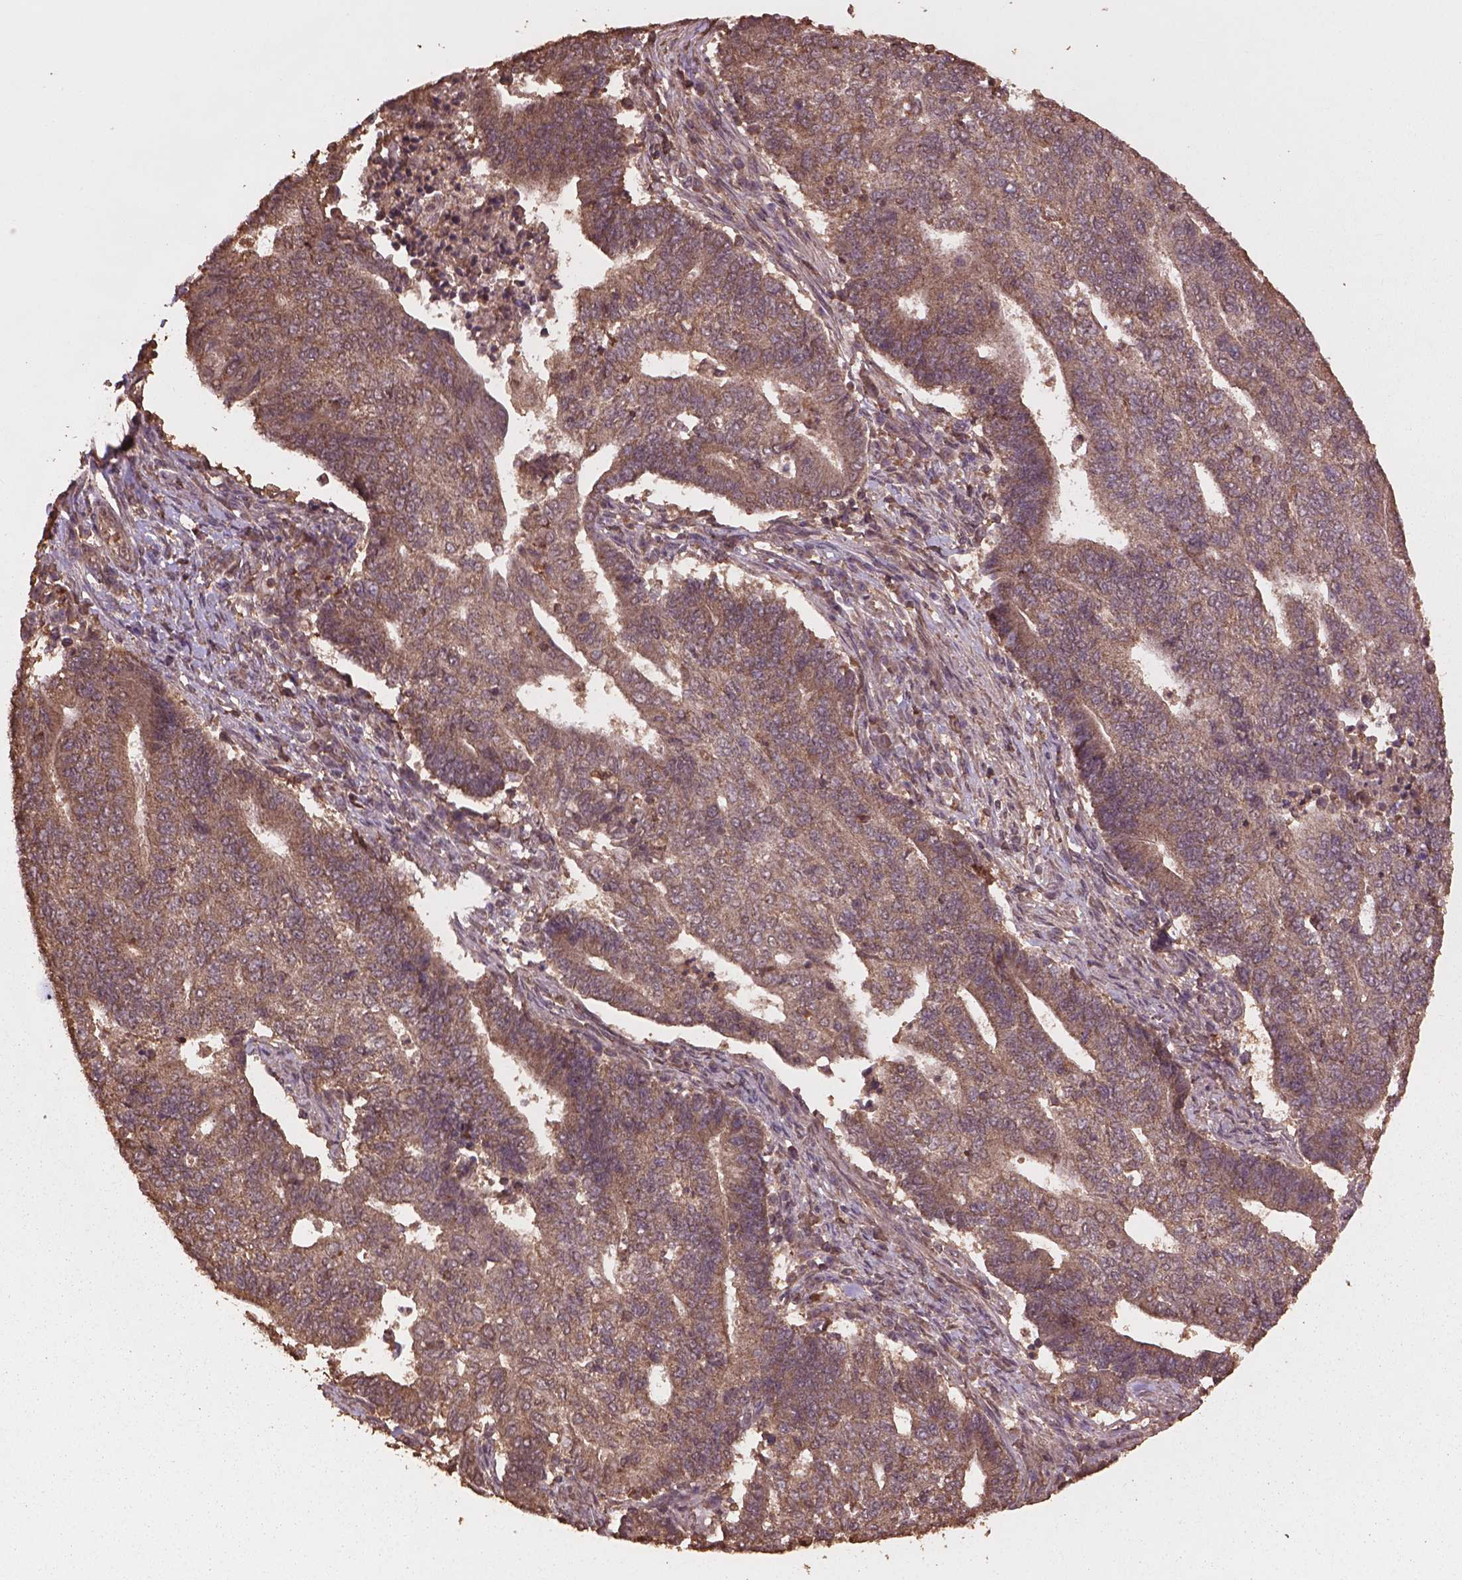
{"staining": {"intensity": "weak", "quantity": ">75%", "location": "cytoplasmic/membranous"}, "tissue": "endometrial cancer", "cell_type": "Tumor cells", "image_type": "cancer", "snomed": [{"axis": "morphology", "description": "Adenocarcinoma, NOS"}, {"axis": "topography", "description": "Uterus"}, {"axis": "topography", "description": "Endometrium"}], "caption": "The photomicrograph reveals staining of endometrial cancer, revealing weak cytoplasmic/membranous protein staining (brown color) within tumor cells.", "gene": "BABAM1", "patient": {"sex": "female", "age": 54}}